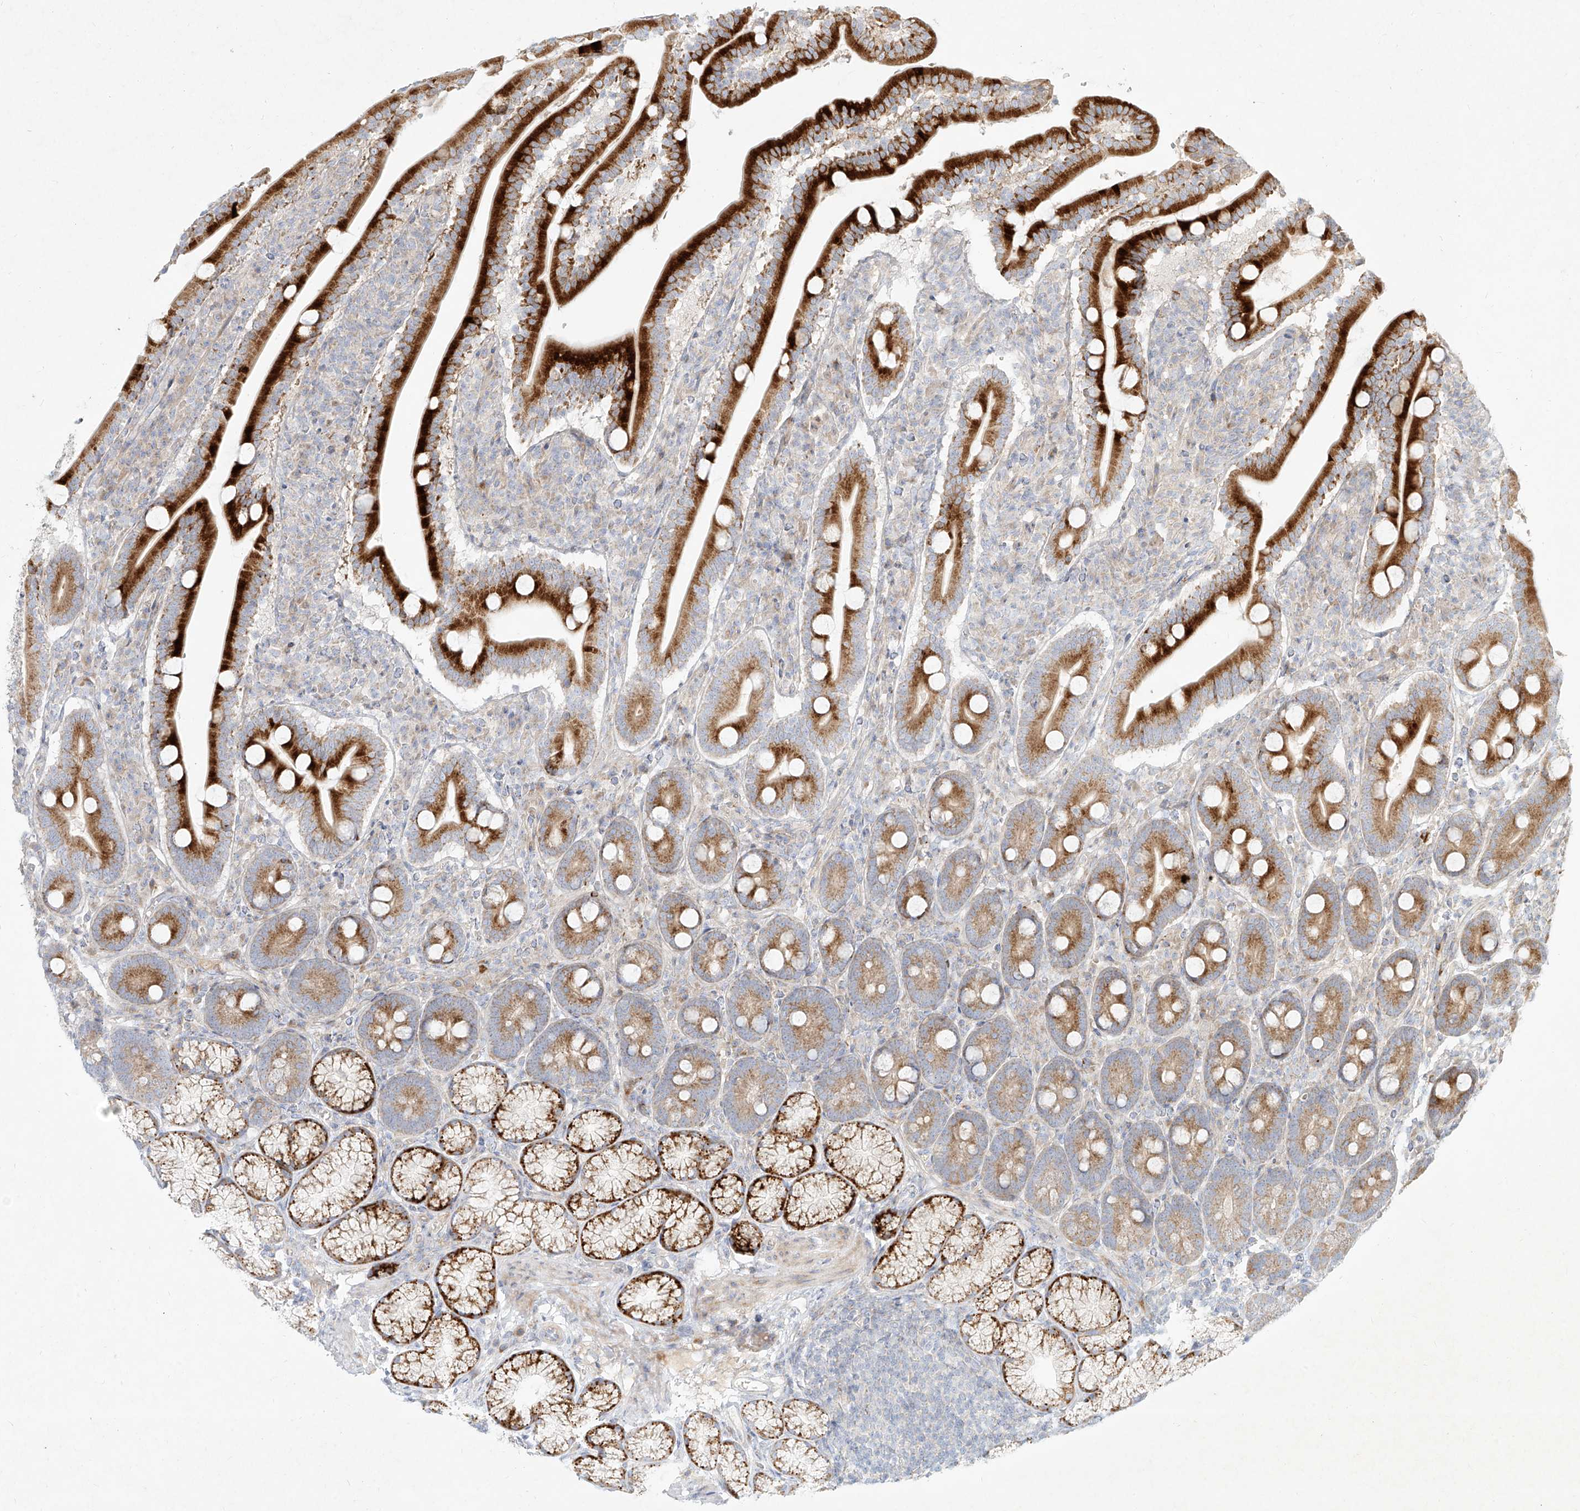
{"staining": {"intensity": "strong", "quantity": ">75%", "location": "cytoplasmic/membranous"}, "tissue": "duodenum", "cell_type": "Glandular cells", "image_type": "normal", "snomed": [{"axis": "morphology", "description": "Normal tissue, NOS"}, {"axis": "topography", "description": "Duodenum"}], "caption": "Immunohistochemical staining of benign duodenum shows high levels of strong cytoplasmic/membranous staining in approximately >75% of glandular cells. The staining was performed using DAB (3,3'-diaminobenzidine) to visualize the protein expression in brown, while the nuclei were stained in blue with hematoxylin (Magnification: 20x).", "gene": "MTX2", "patient": {"sex": "male", "age": 35}}